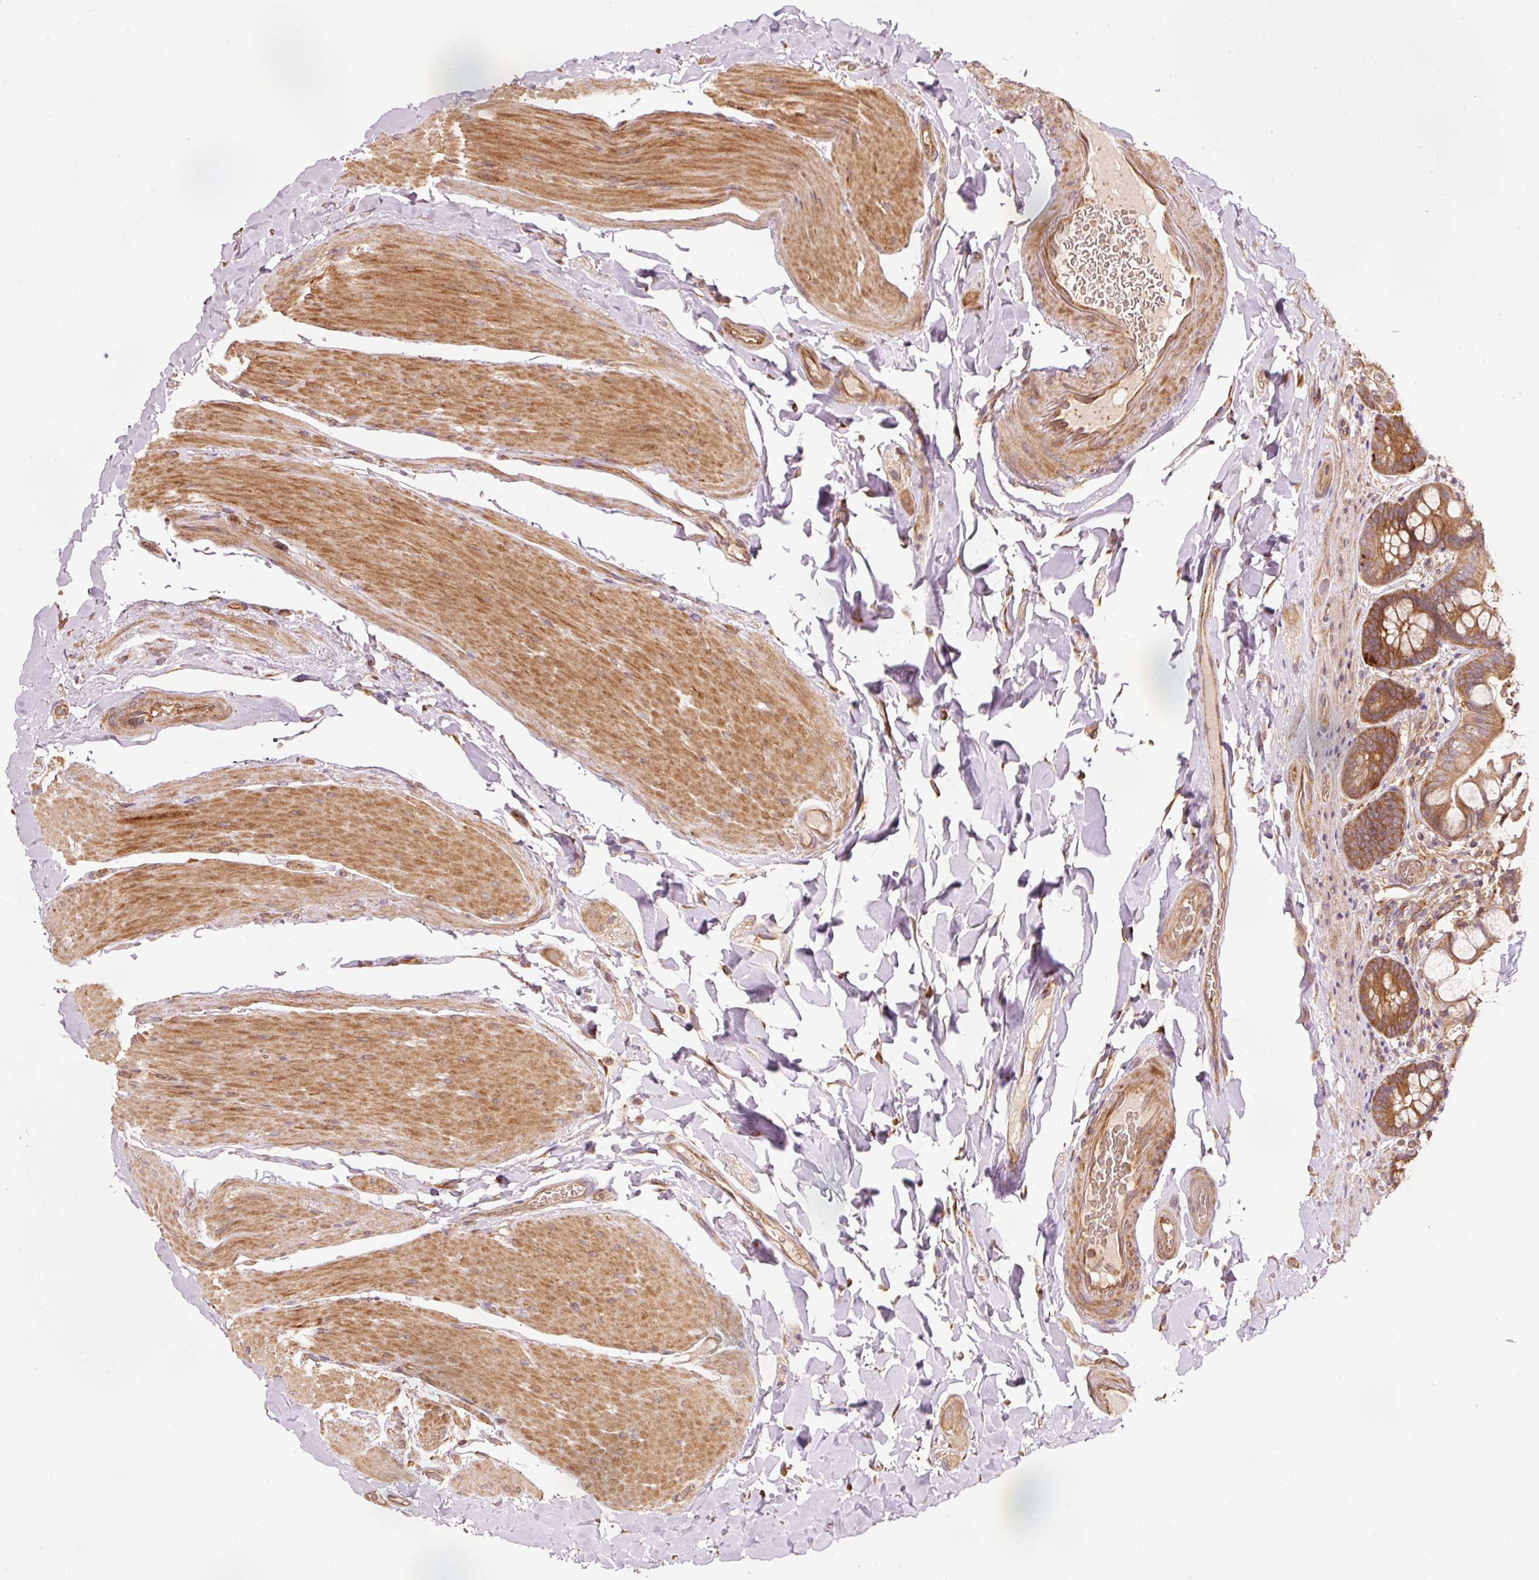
{"staining": {"intensity": "moderate", "quantity": ">75%", "location": "cytoplasmic/membranous"}, "tissue": "small intestine", "cell_type": "Glandular cells", "image_type": "normal", "snomed": [{"axis": "morphology", "description": "Normal tissue, NOS"}, {"axis": "topography", "description": "Small intestine"}], "caption": "A micrograph showing moderate cytoplasmic/membranous staining in approximately >75% of glandular cells in normal small intestine, as visualized by brown immunohistochemical staining.", "gene": "PDAP1", "patient": {"sex": "male", "age": 70}}